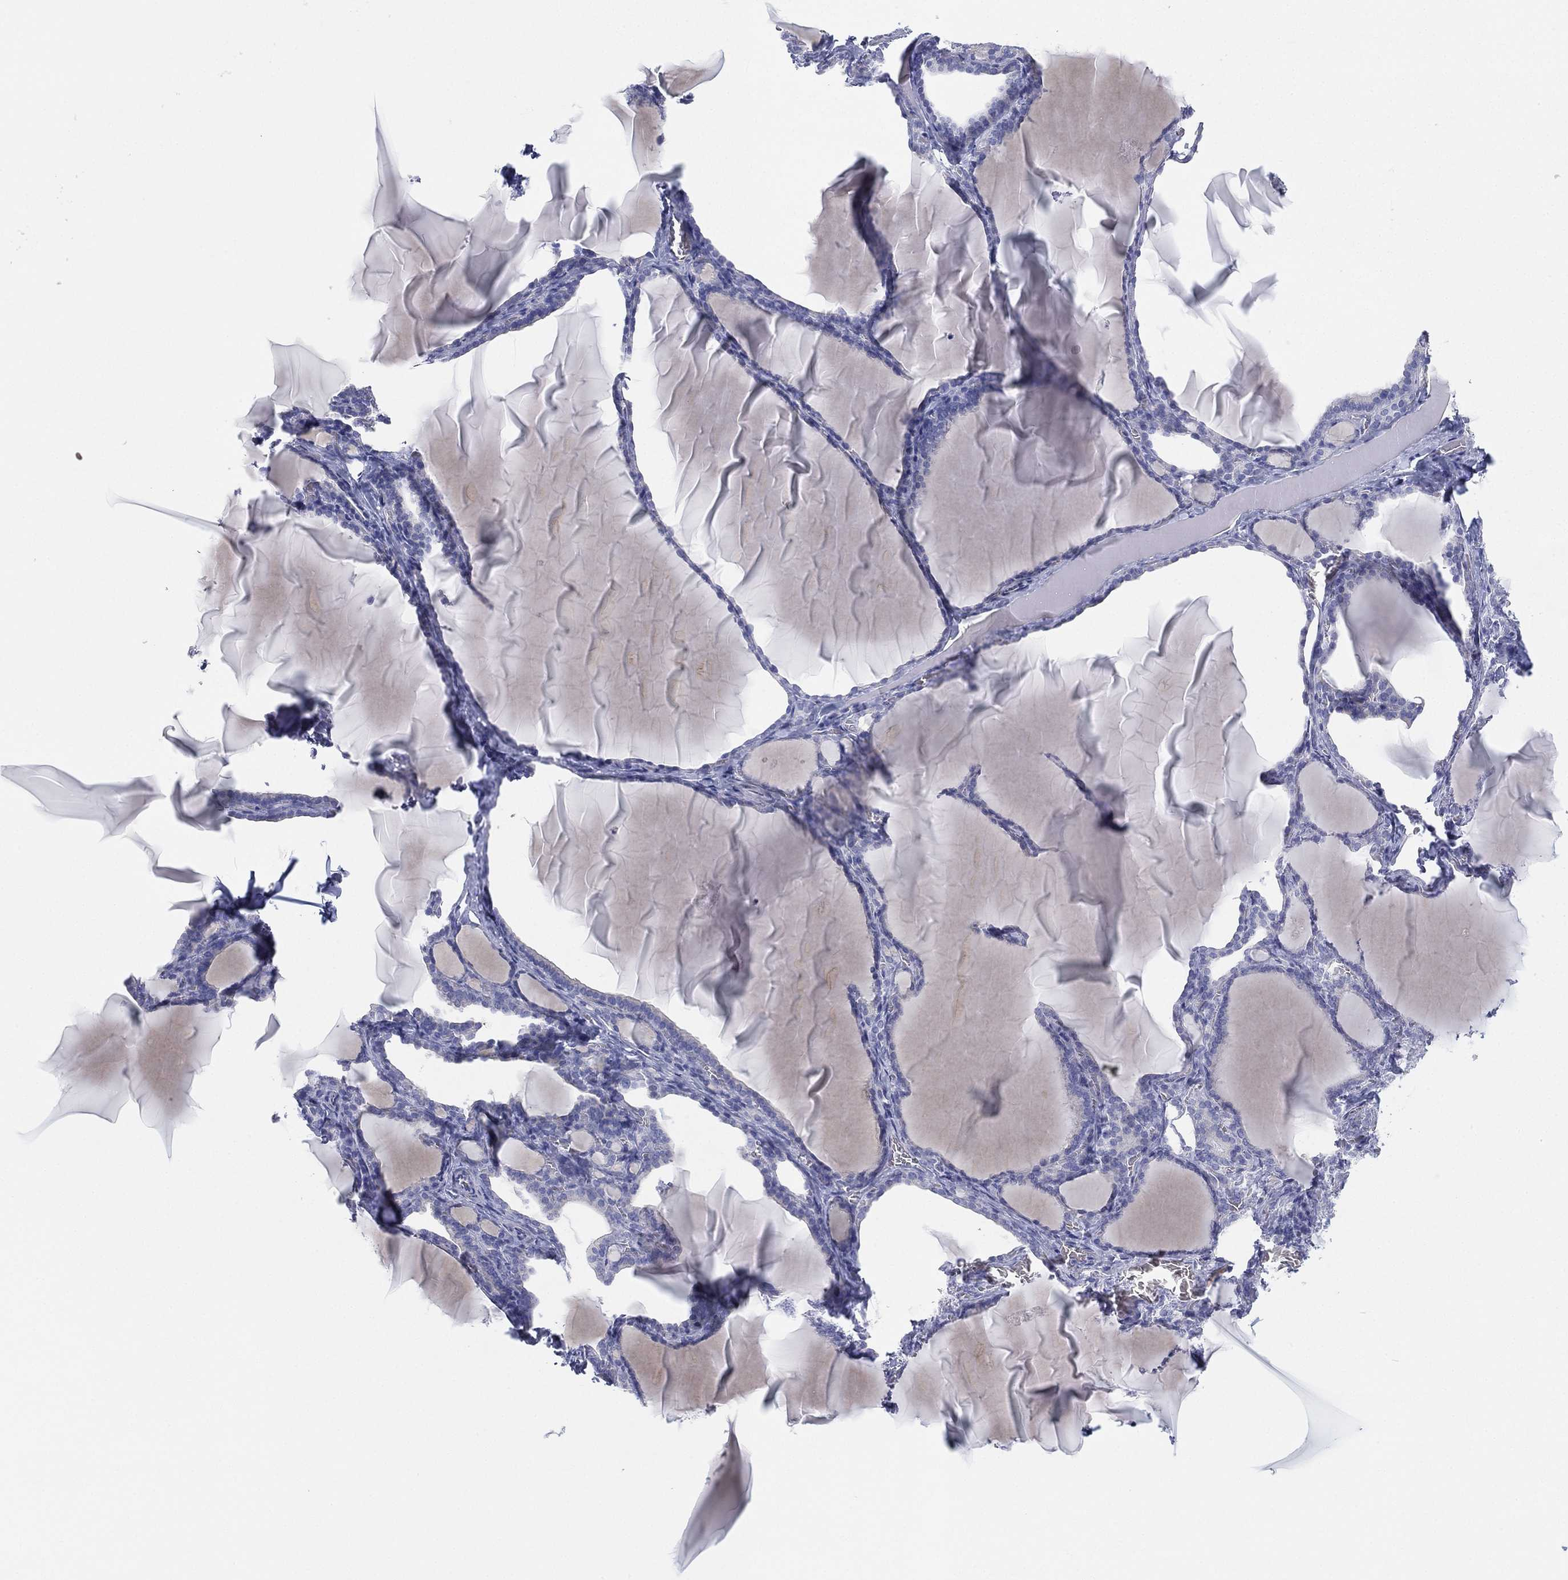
{"staining": {"intensity": "negative", "quantity": "none", "location": "none"}, "tissue": "thyroid gland", "cell_type": "Glandular cells", "image_type": "normal", "snomed": [{"axis": "morphology", "description": "Normal tissue, NOS"}, {"axis": "morphology", "description": "Hyperplasia, NOS"}, {"axis": "topography", "description": "Thyroid gland"}], "caption": "Glandular cells show no significant protein staining in benign thyroid gland.", "gene": "CYP2D6", "patient": {"sex": "female", "age": 27}}